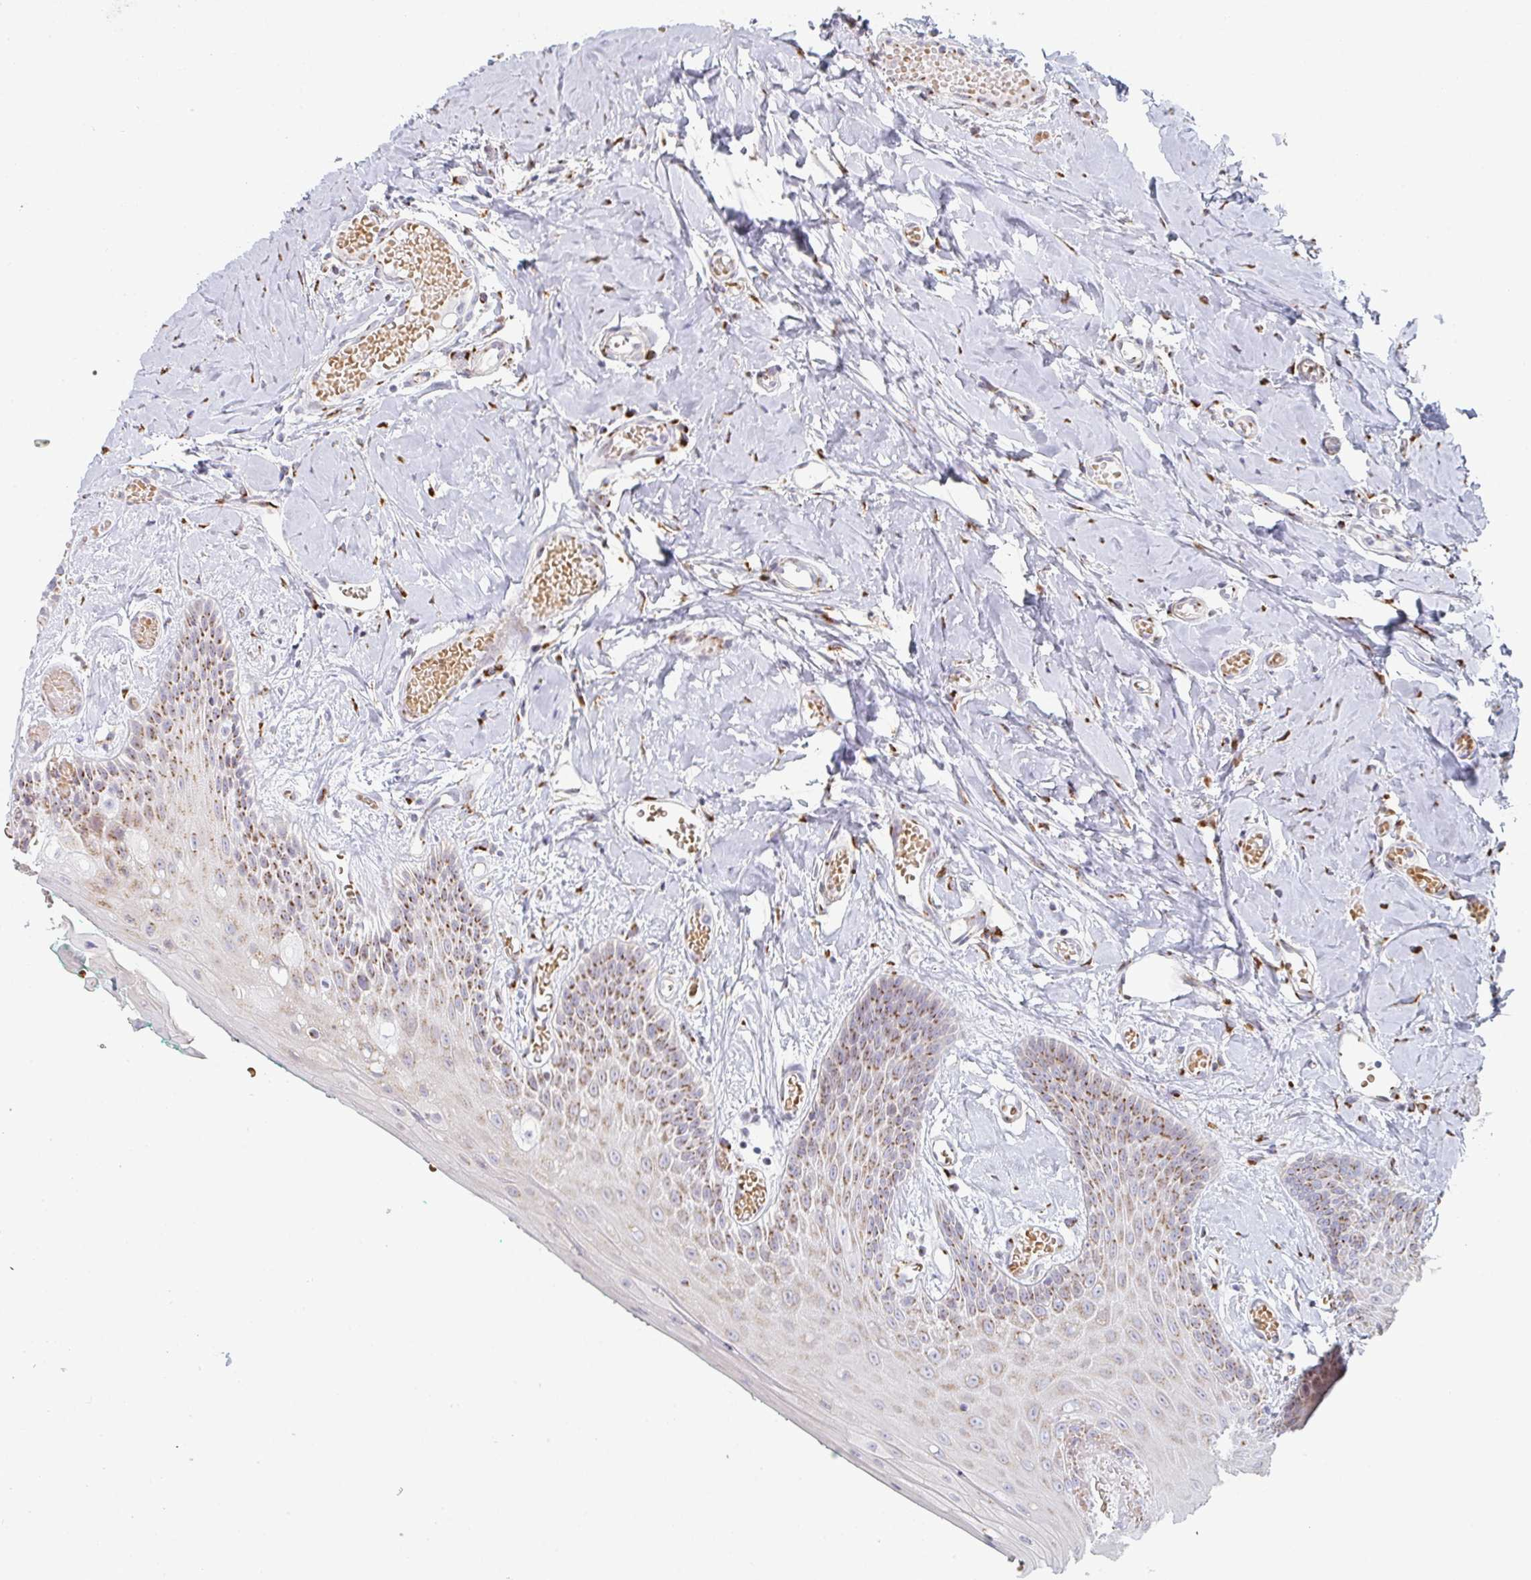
{"staining": {"intensity": "moderate", "quantity": ">75%", "location": "cytoplasmic/membranous"}, "tissue": "oral mucosa", "cell_type": "Squamous epithelial cells", "image_type": "normal", "snomed": [{"axis": "morphology", "description": "Normal tissue, NOS"}, {"axis": "topography", "description": "Oral tissue"}, {"axis": "topography", "description": "Tounge, NOS"}], "caption": "A brown stain labels moderate cytoplasmic/membranous positivity of a protein in squamous epithelial cells of benign oral mucosa.", "gene": "ZNF526", "patient": {"sex": "female", "age": 62}}